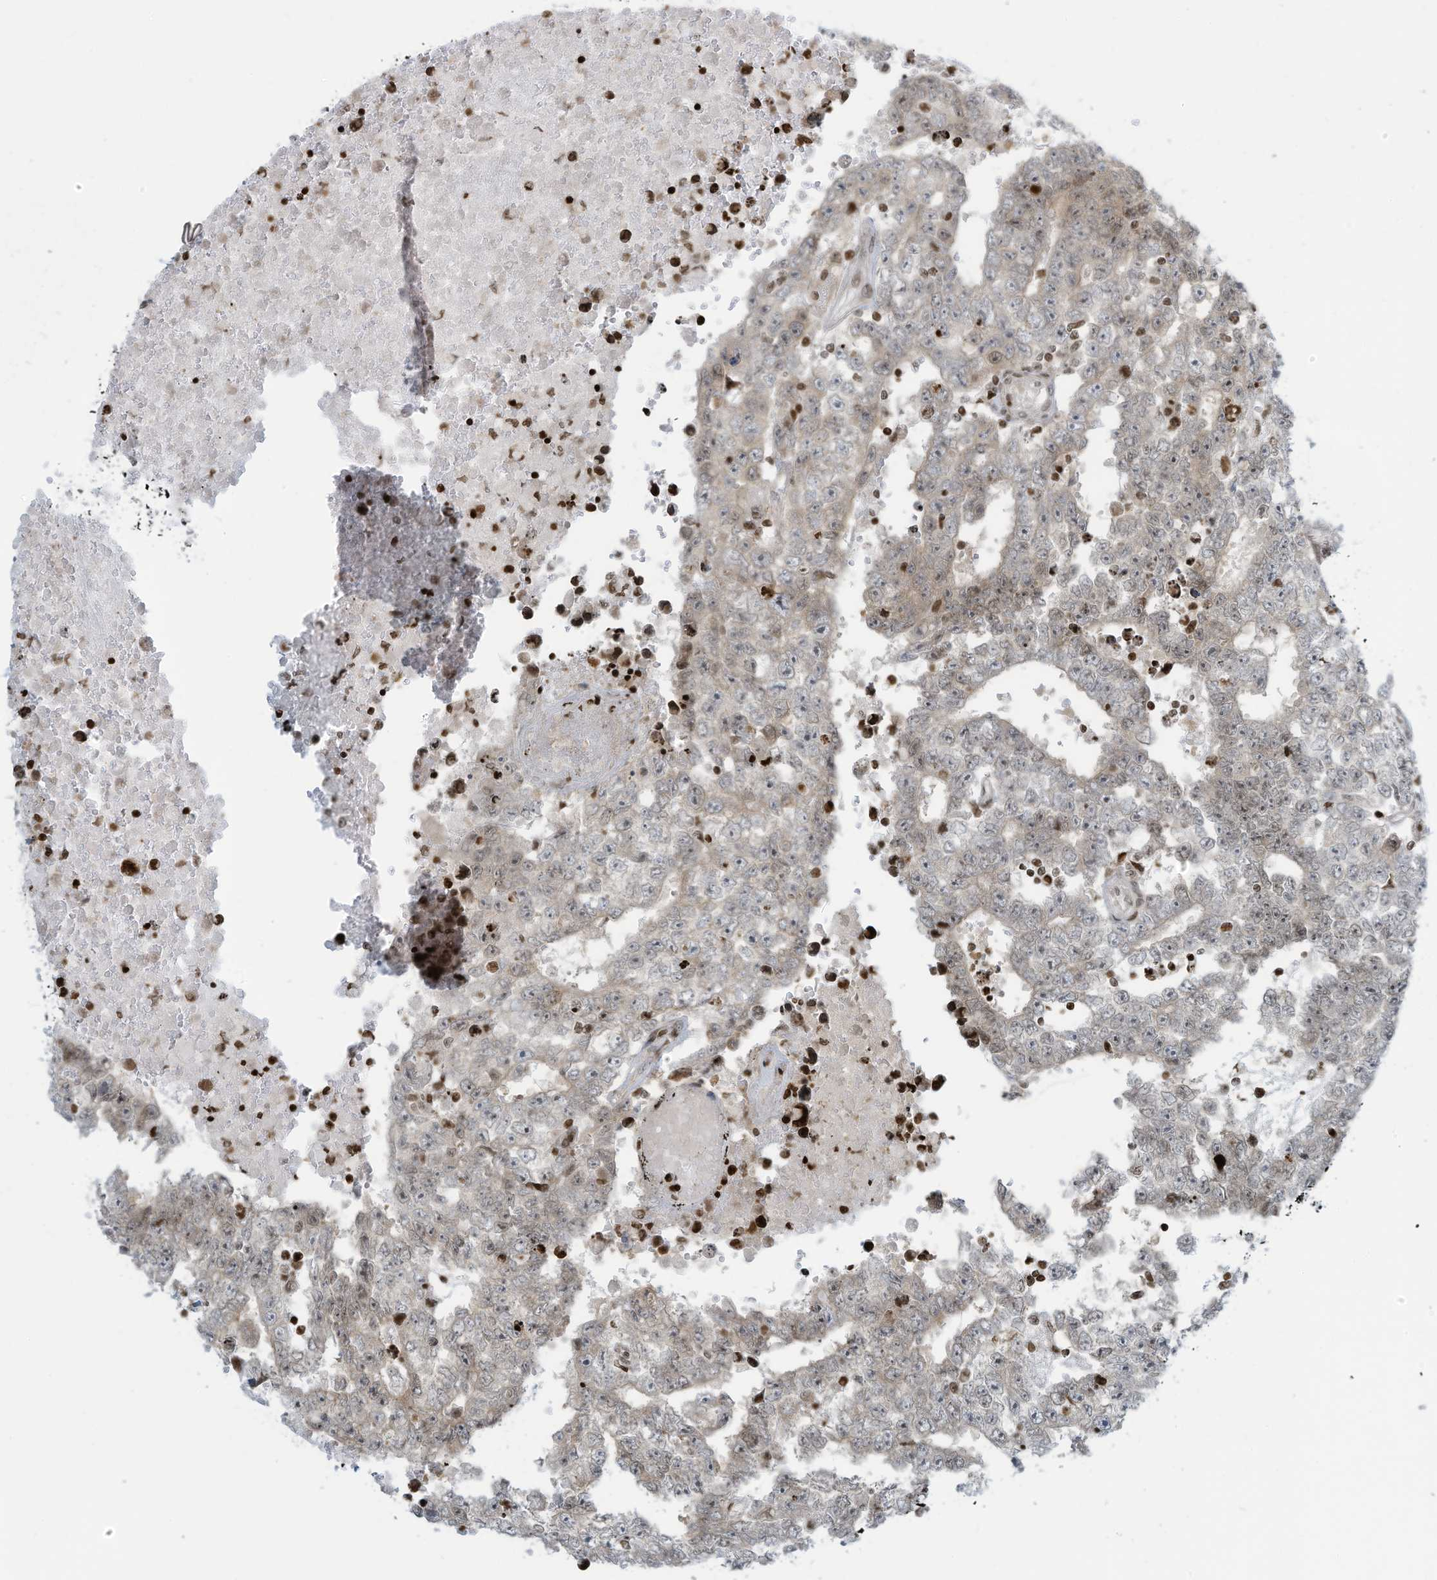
{"staining": {"intensity": "negative", "quantity": "none", "location": "none"}, "tissue": "testis cancer", "cell_type": "Tumor cells", "image_type": "cancer", "snomed": [{"axis": "morphology", "description": "Carcinoma, Embryonal, NOS"}, {"axis": "topography", "description": "Testis"}], "caption": "Protein analysis of testis embryonal carcinoma demonstrates no significant staining in tumor cells. (Brightfield microscopy of DAB immunohistochemistry (IHC) at high magnification).", "gene": "ADI1", "patient": {"sex": "male", "age": 25}}